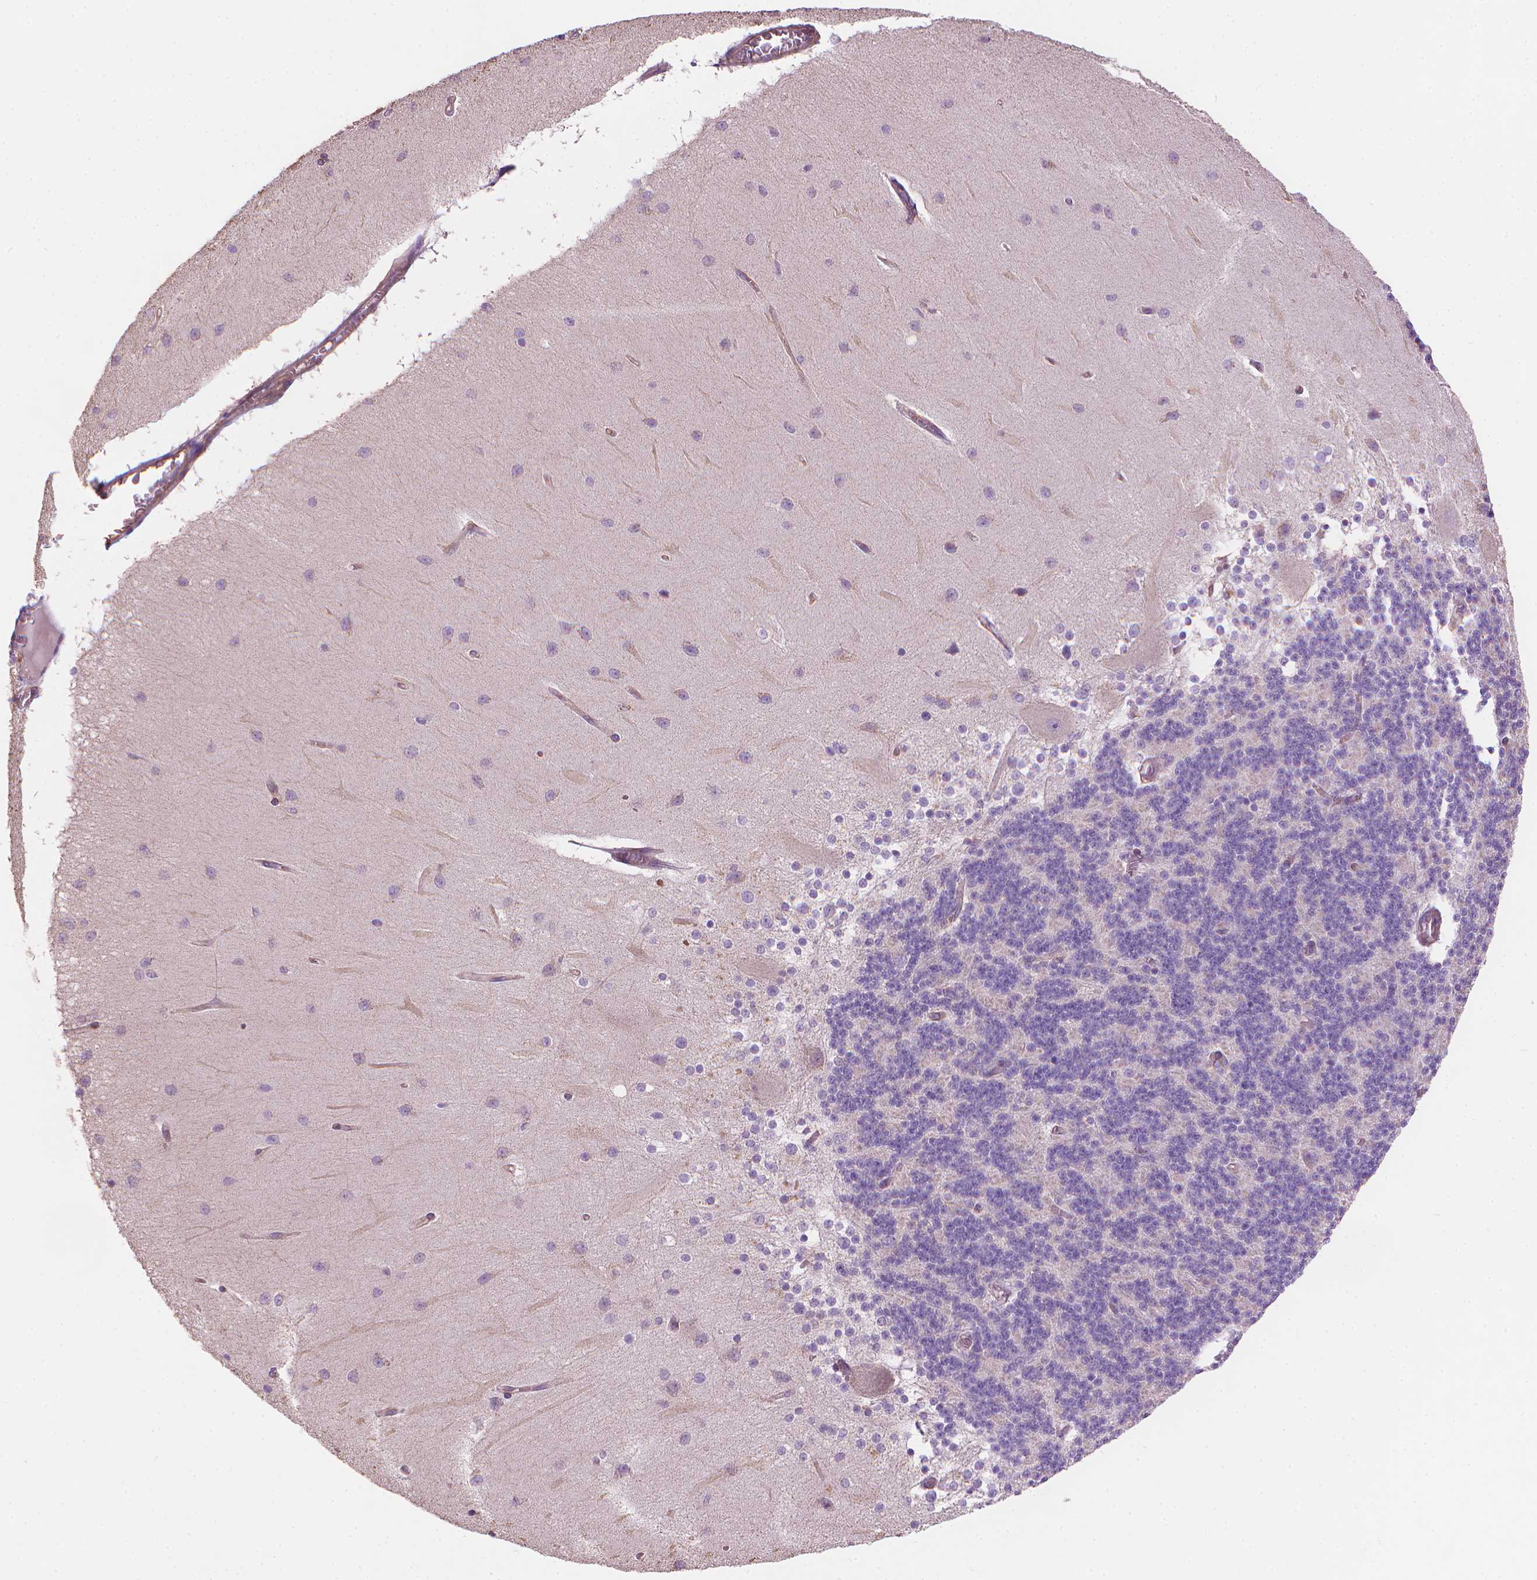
{"staining": {"intensity": "negative", "quantity": "none", "location": "none"}, "tissue": "cerebellum", "cell_type": "Cells in granular layer", "image_type": "normal", "snomed": [{"axis": "morphology", "description": "Normal tissue, NOS"}, {"axis": "topography", "description": "Cerebellum"}], "caption": "The immunohistochemistry micrograph has no significant positivity in cells in granular layer of cerebellum. (DAB (3,3'-diaminobenzidine) IHC with hematoxylin counter stain).", "gene": "TTC29", "patient": {"sex": "female", "age": 54}}